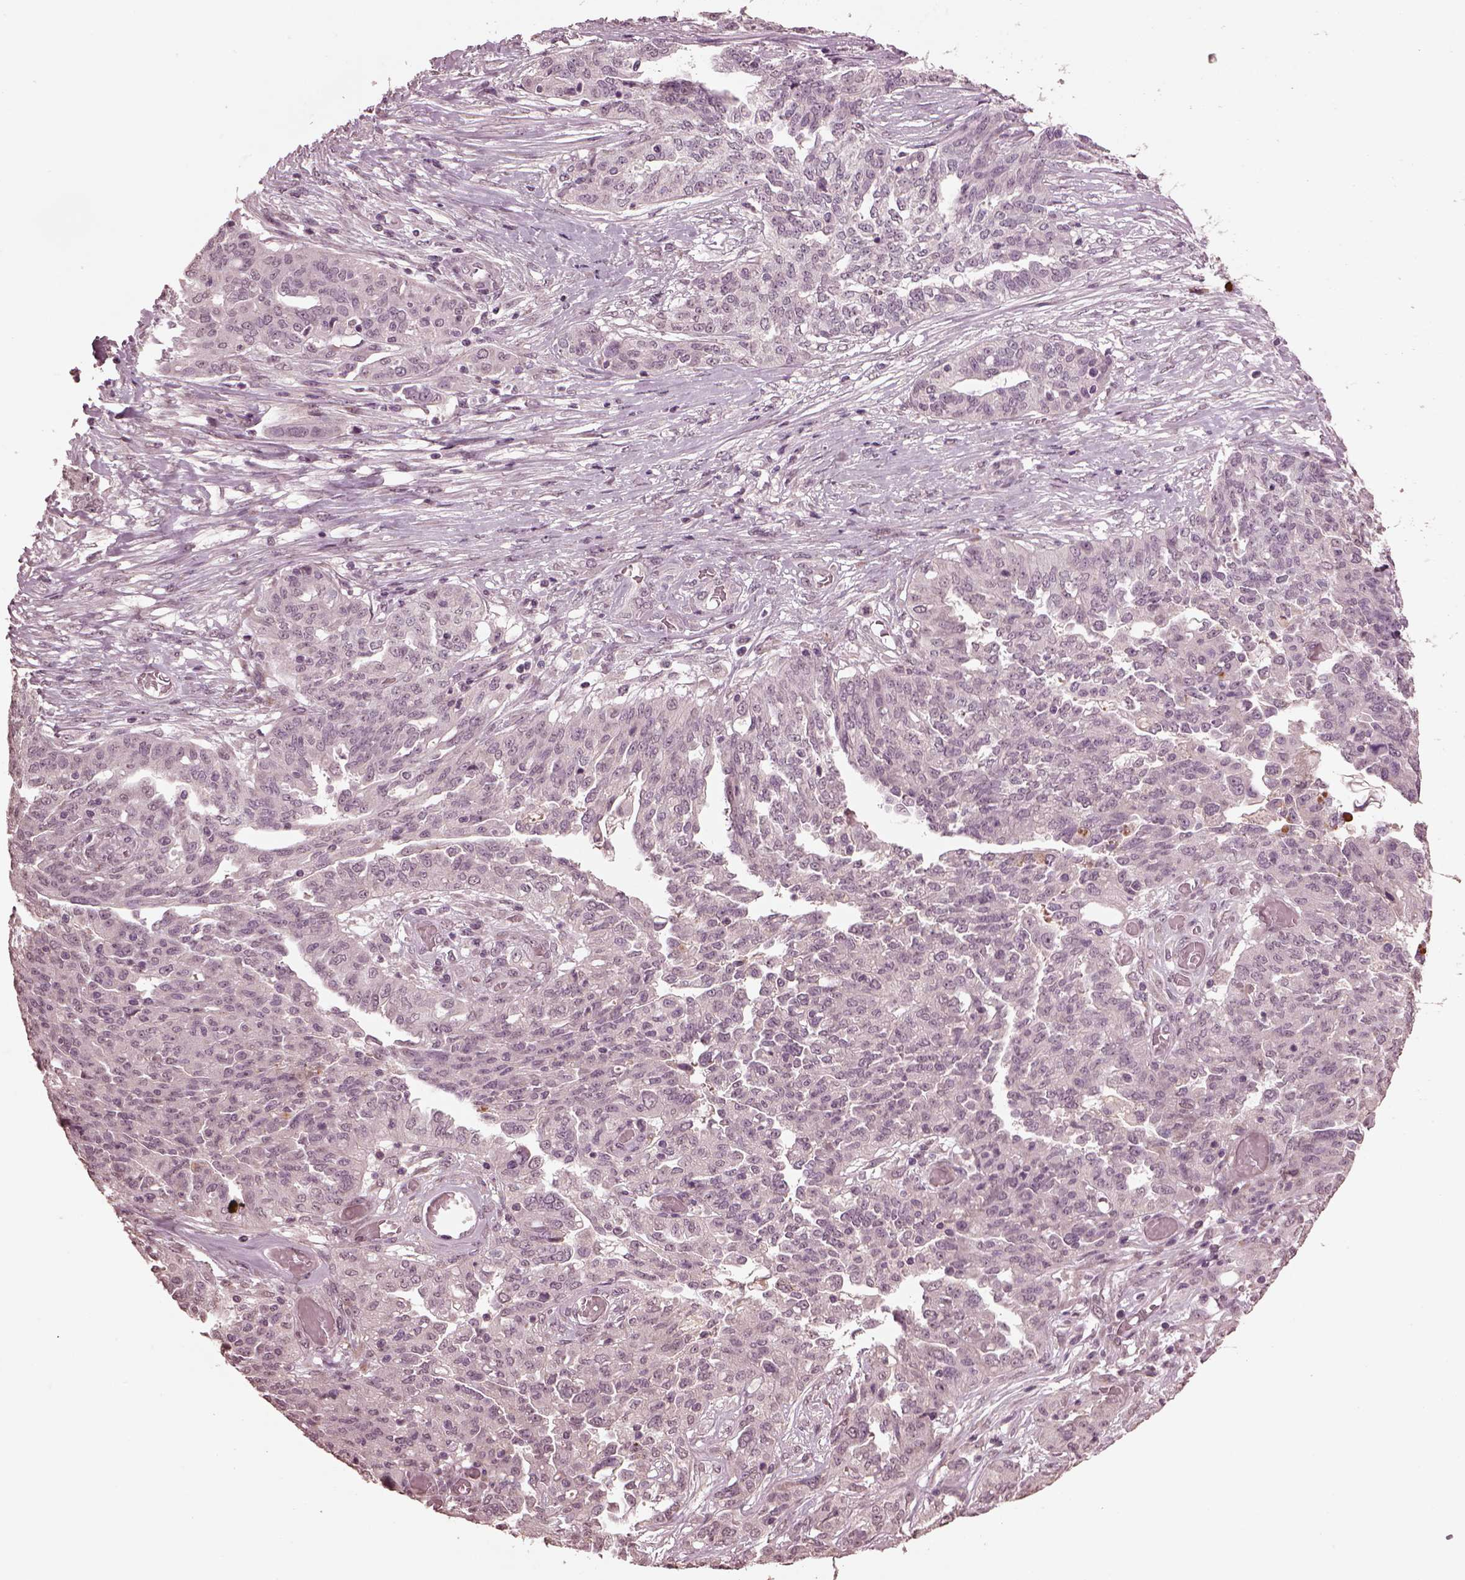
{"staining": {"intensity": "negative", "quantity": "none", "location": "none"}, "tissue": "ovarian cancer", "cell_type": "Tumor cells", "image_type": "cancer", "snomed": [{"axis": "morphology", "description": "Cystadenocarcinoma, serous, NOS"}, {"axis": "topography", "description": "Ovary"}], "caption": "High power microscopy micrograph of an IHC micrograph of ovarian cancer, revealing no significant expression in tumor cells.", "gene": "IL18RAP", "patient": {"sex": "female", "age": 67}}